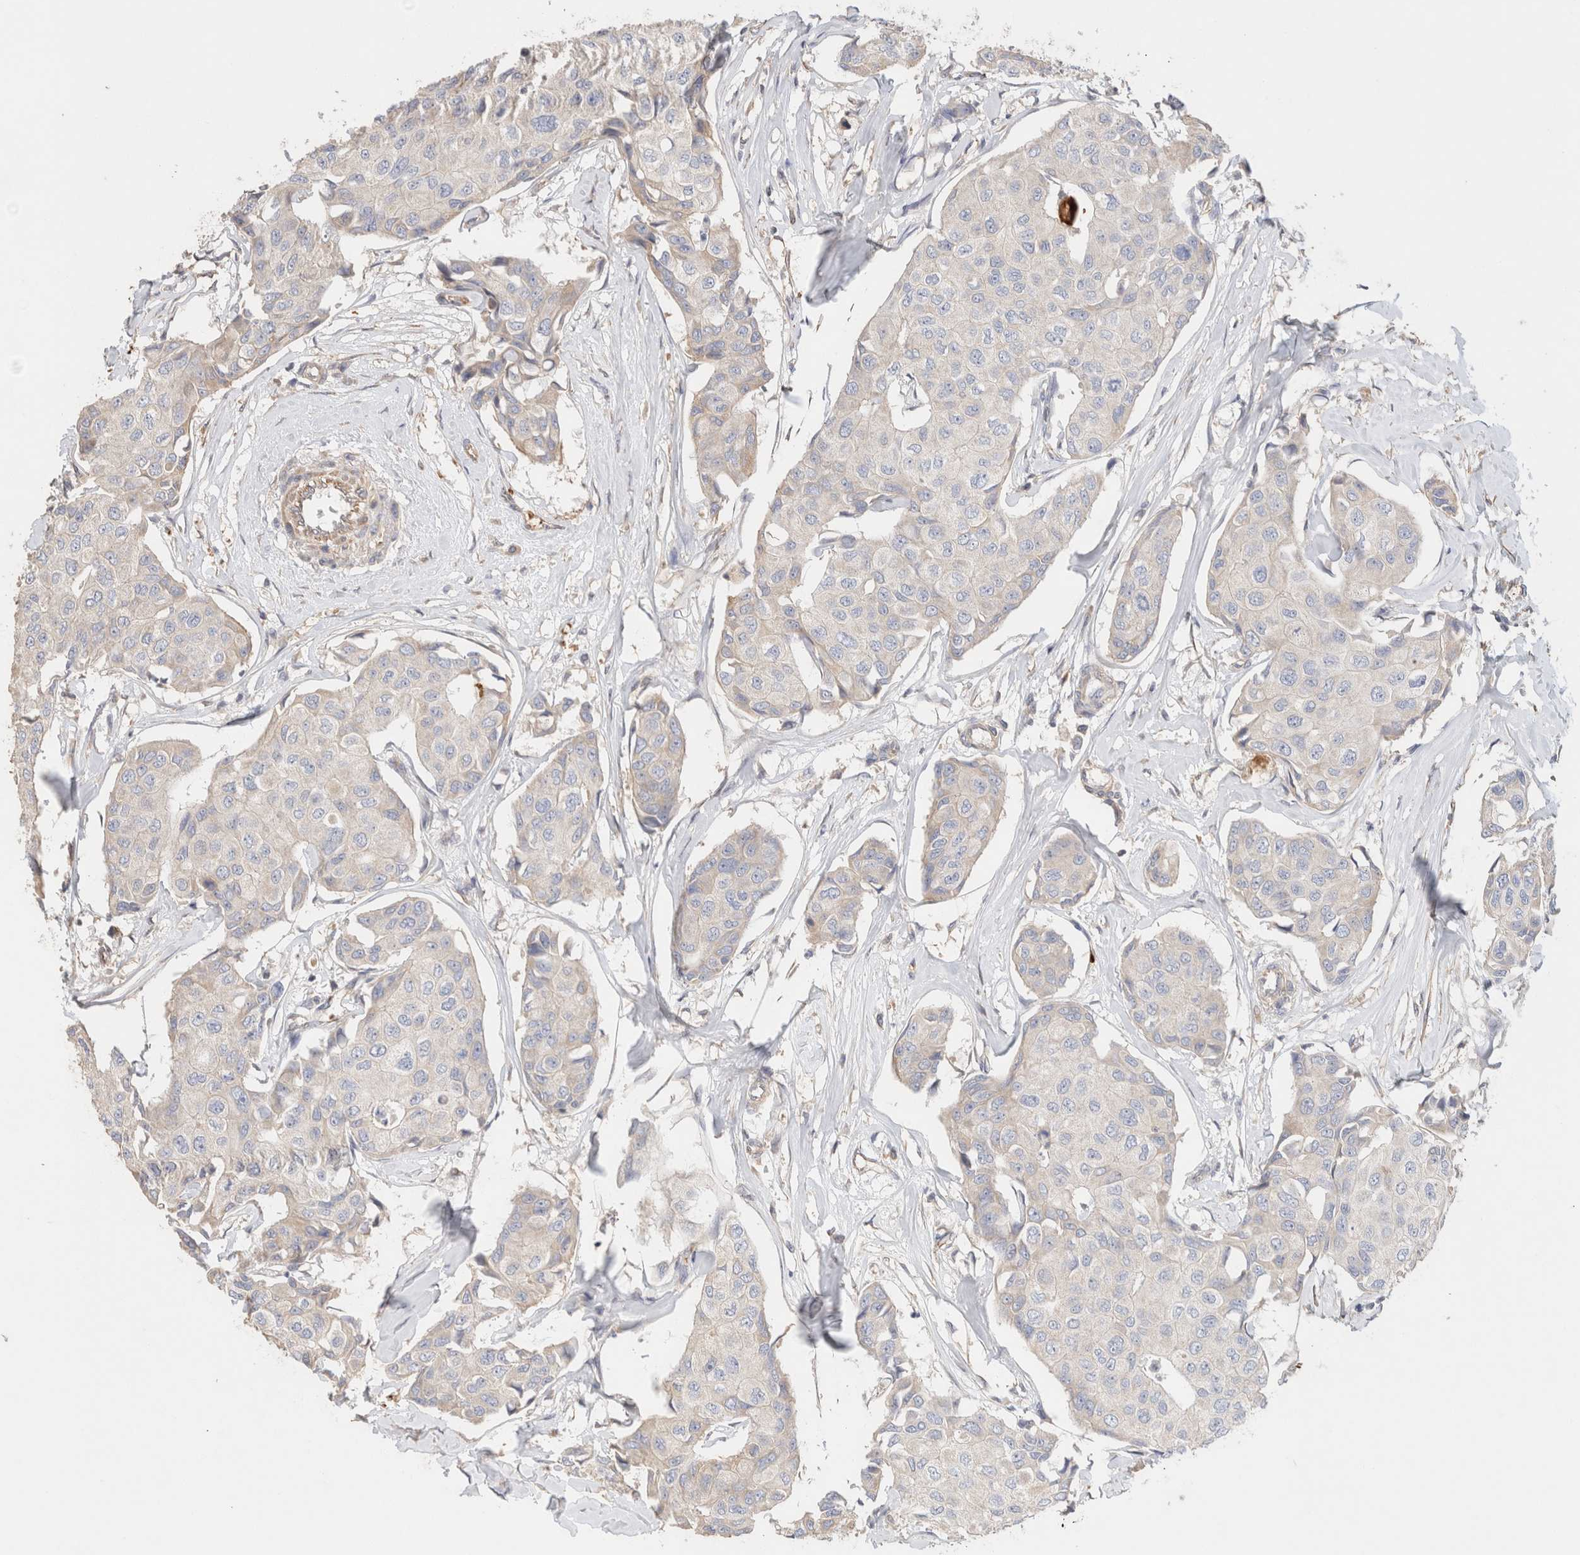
{"staining": {"intensity": "negative", "quantity": "none", "location": "none"}, "tissue": "breast cancer", "cell_type": "Tumor cells", "image_type": "cancer", "snomed": [{"axis": "morphology", "description": "Duct carcinoma"}, {"axis": "topography", "description": "Breast"}], "caption": "This is an IHC histopathology image of human breast cancer (intraductal carcinoma). There is no expression in tumor cells.", "gene": "PROS1", "patient": {"sex": "female", "age": 80}}